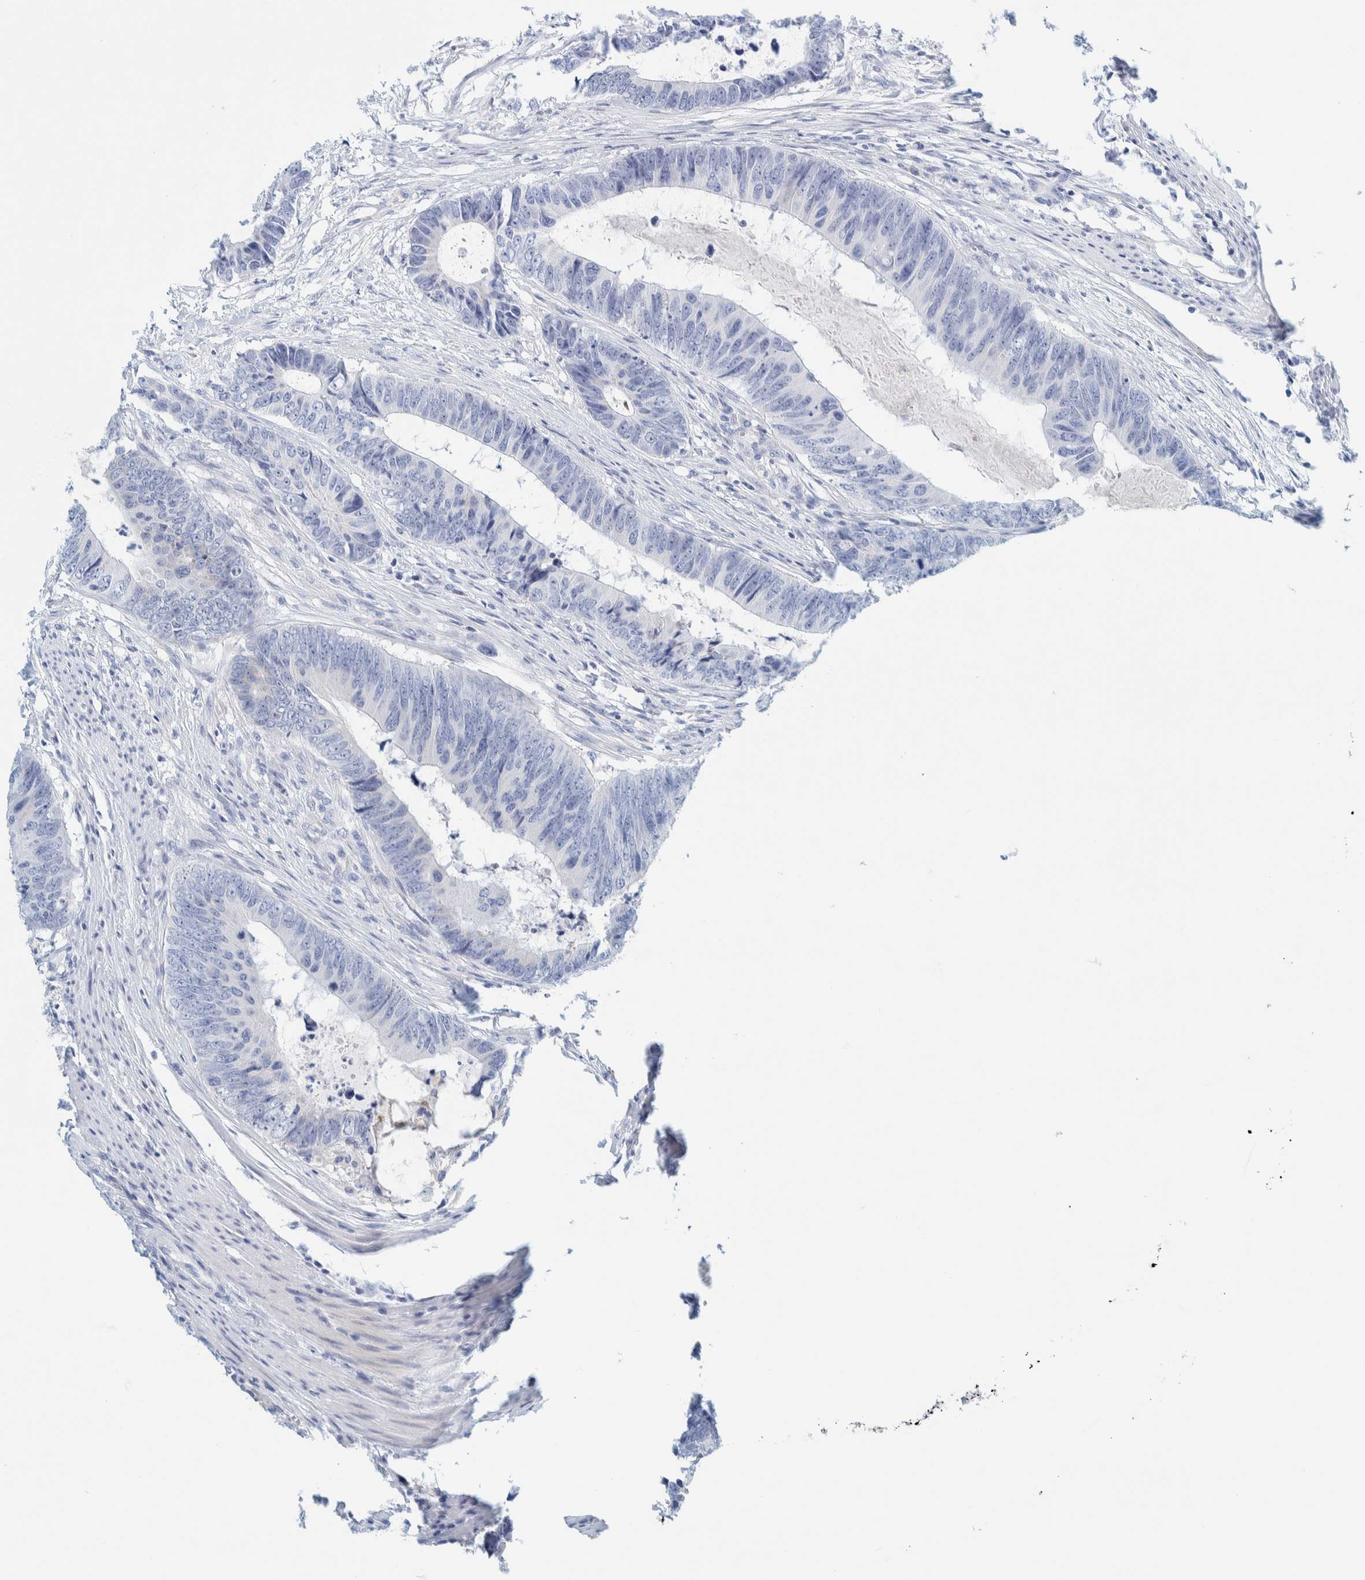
{"staining": {"intensity": "negative", "quantity": "none", "location": "none"}, "tissue": "colorectal cancer", "cell_type": "Tumor cells", "image_type": "cancer", "snomed": [{"axis": "morphology", "description": "Adenocarcinoma, NOS"}, {"axis": "topography", "description": "Colon"}], "caption": "An IHC micrograph of adenocarcinoma (colorectal) is shown. There is no staining in tumor cells of adenocarcinoma (colorectal).", "gene": "MOG", "patient": {"sex": "male", "age": 56}}